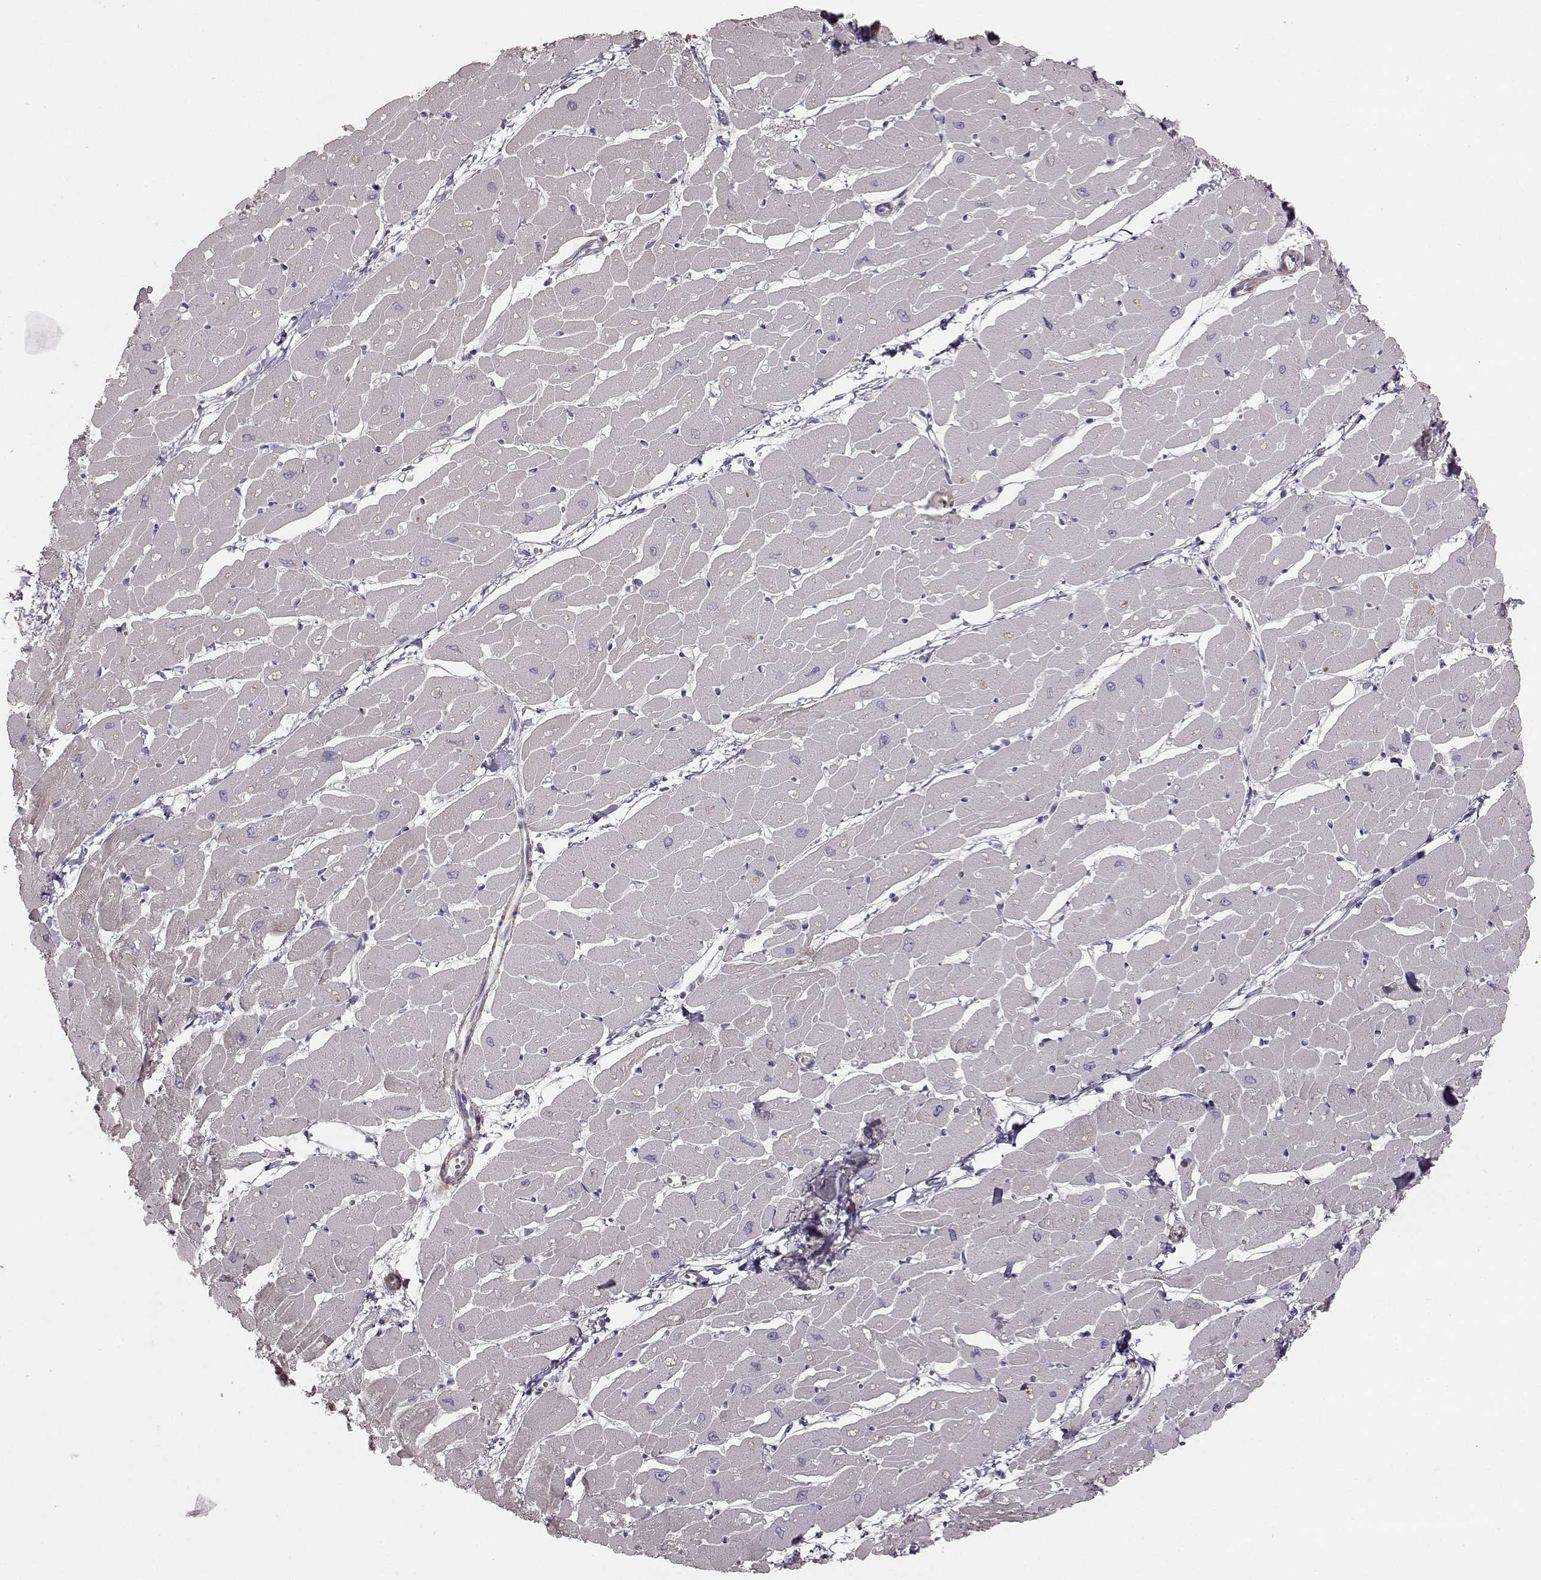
{"staining": {"intensity": "negative", "quantity": "none", "location": "none"}, "tissue": "heart muscle", "cell_type": "Cardiomyocytes", "image_type": "normal", "snomed": [{"axis": "morphology", "description": "Normal tissue, NOS"}, {"axis": "topography", "description": "Heart"}], "caption": "DAB (3,3'-diaminobenzidine) immunohistochemical staining of normal heart muscle reveals no significant staining in cardiomyocytes.", "gene": "PRLHR", "patient": {"sex": "male", "age": 57}}